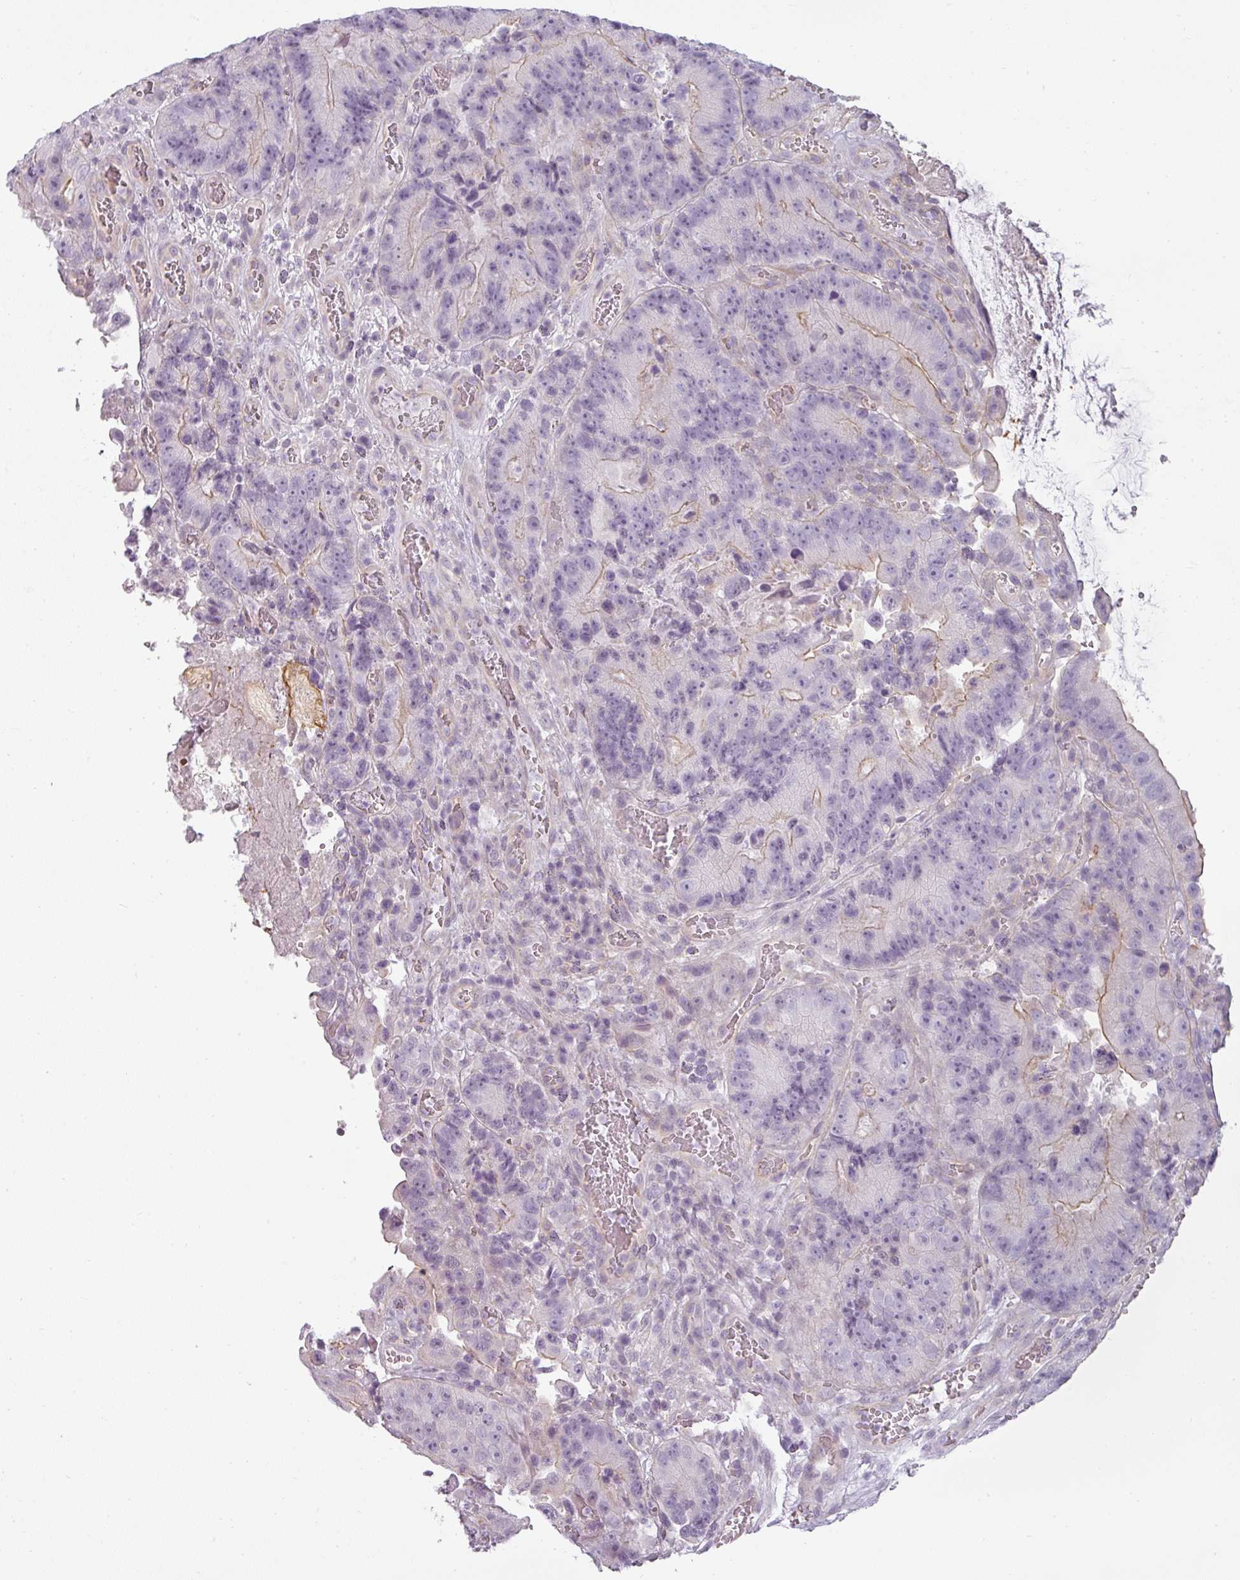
{"staining": {"intensity": "weak", "quantity": "25%-75%", "location": "cytoplasmic/membranous"}, "tissue": "colorectal cancer", "cell_type": "Tumor cells", "image_type": "cancer", "snomed": [{"axis": "morphology", "description": "Adenocarcinoma, NOS"}, {"axis": "topography", "description": "Colon"}], "caption": "Immunohistochemistry micrograph of neoplastic tissue: adenocarcinoma (colorectal) stained using IHC shows low levels of weak protein expression localized specifically in the cytoplasmic/membranous of tumor cells, appearing as a cytoplasmic/membranous brown color.", "gene": "ASB1", "patient": {"sex": "female", "age": 86}}